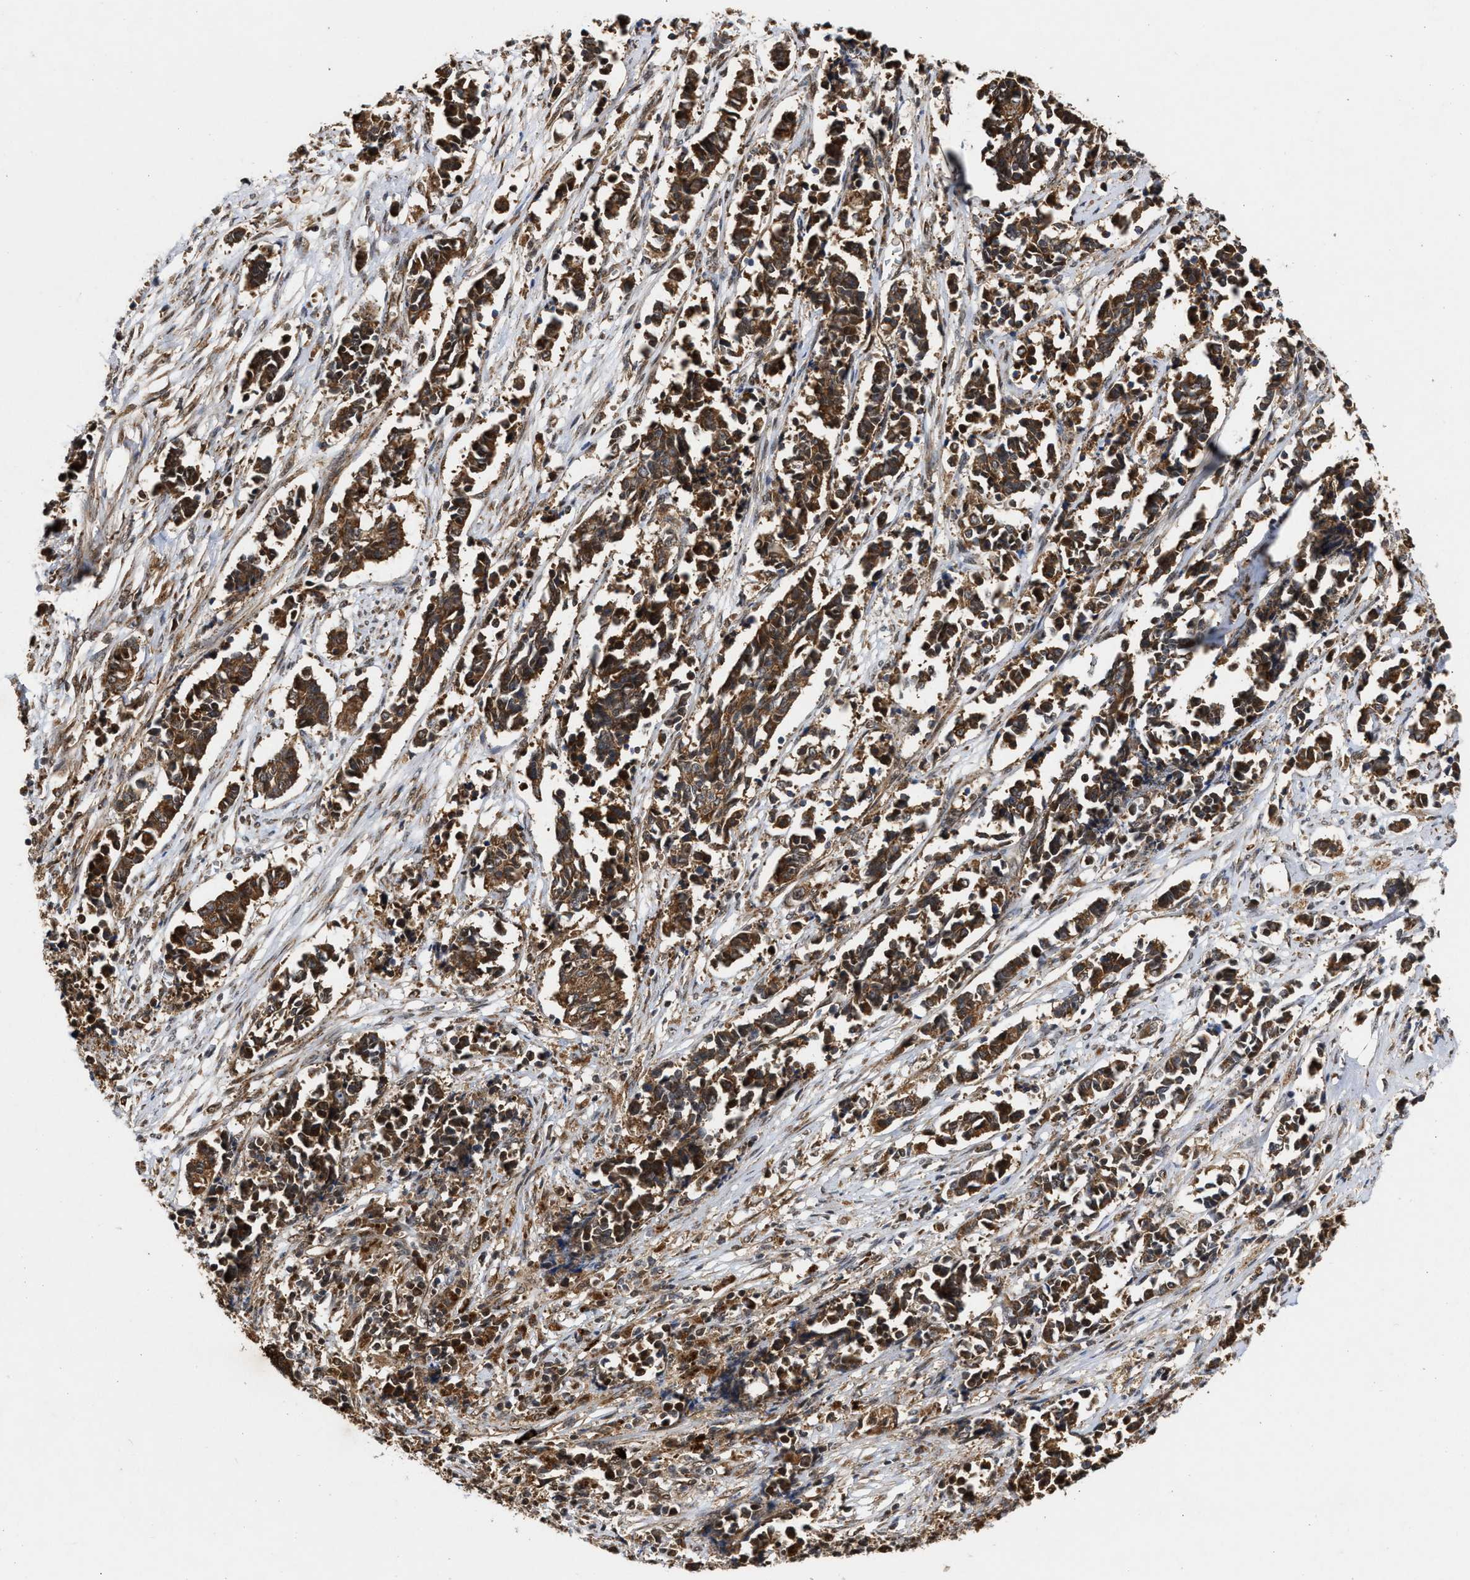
{"staining": {"intensity": "moderate", "quantity": ">75%", "location": "cytoplasmic/membranous"}, "tissue": "cervical cancer", "cell_type": "Tumor cells", "image_type": "cancer", "snomed": [{"axis": "morphology", "description": "Squamous cell carcinoma, NOS"}, {"axis": "topography", "description": "Cervix"}], "caption": "Cervical squamous cell carcinoma was stained to show a protein in brown. There is medium levels of moderate cytoplasmic/membranous positivity in approximately >75% of tumor cells. The staining was performed using DAB, with brown indicating positive protein expression. Nuclei are stained blue with hematoxylin.", "gene": "CFLAR", "patient": {"sex": "female", "age": 35}}